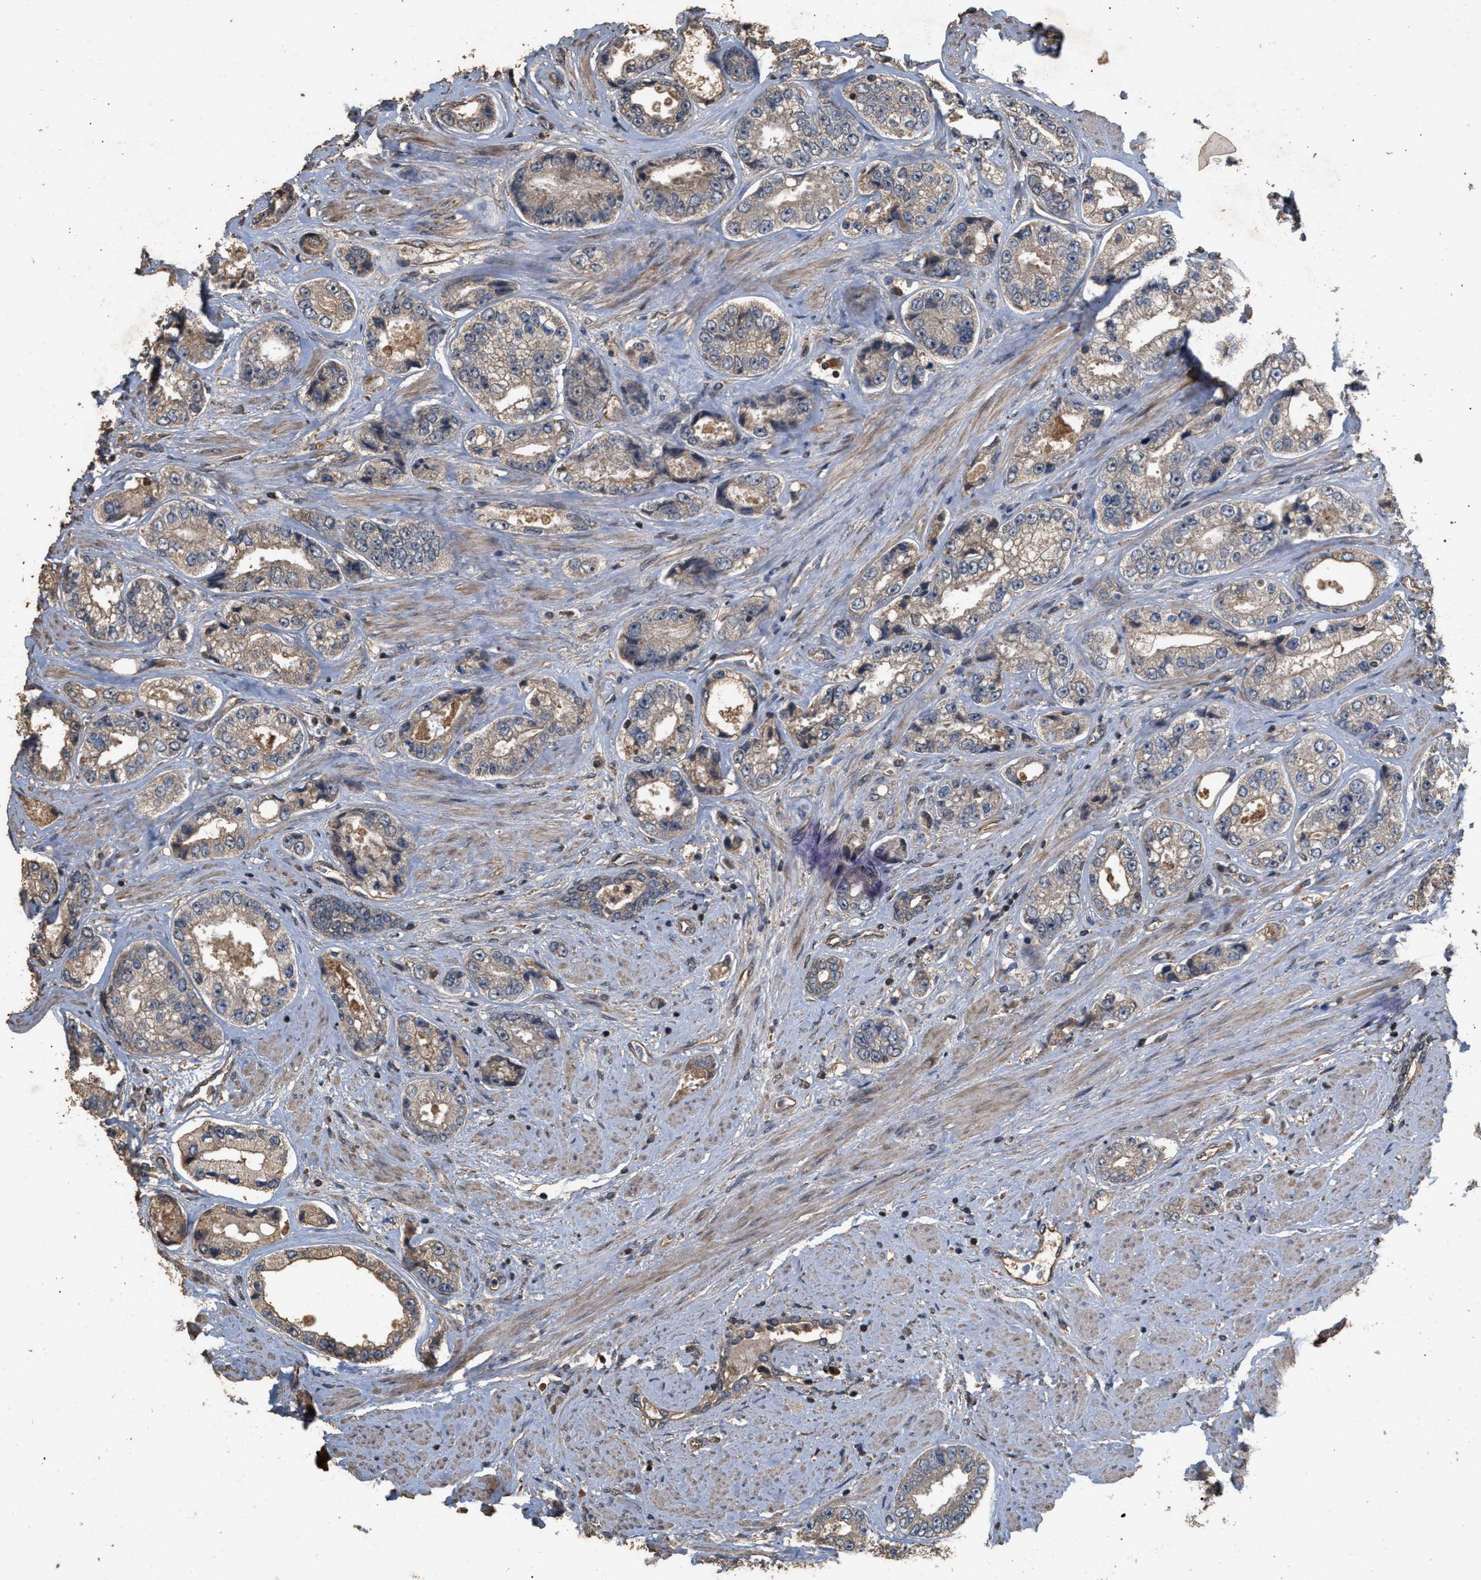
{"staining": {"intensity": "weak", "quantity": ">75%", "location": "cytoplasmic/membranous"}, "tissue": "prostate cancer", "cell_type": "Tumor cells", "image_type": "cancer", "snomed": [{"axis": "morphology", "description": "Adenocarcinoma, High grade"}, {"axis": "topography", "description": "Prostate"}], "caption": "Weak cytoplasmic/membranous staining for a protein is appreciated in approximately >75% of tumor cells of prostate adenocarcinoma (high-grade) using IHC.", "gene": "HTRA3", "patient": {"sex": "male", "age": 61}}